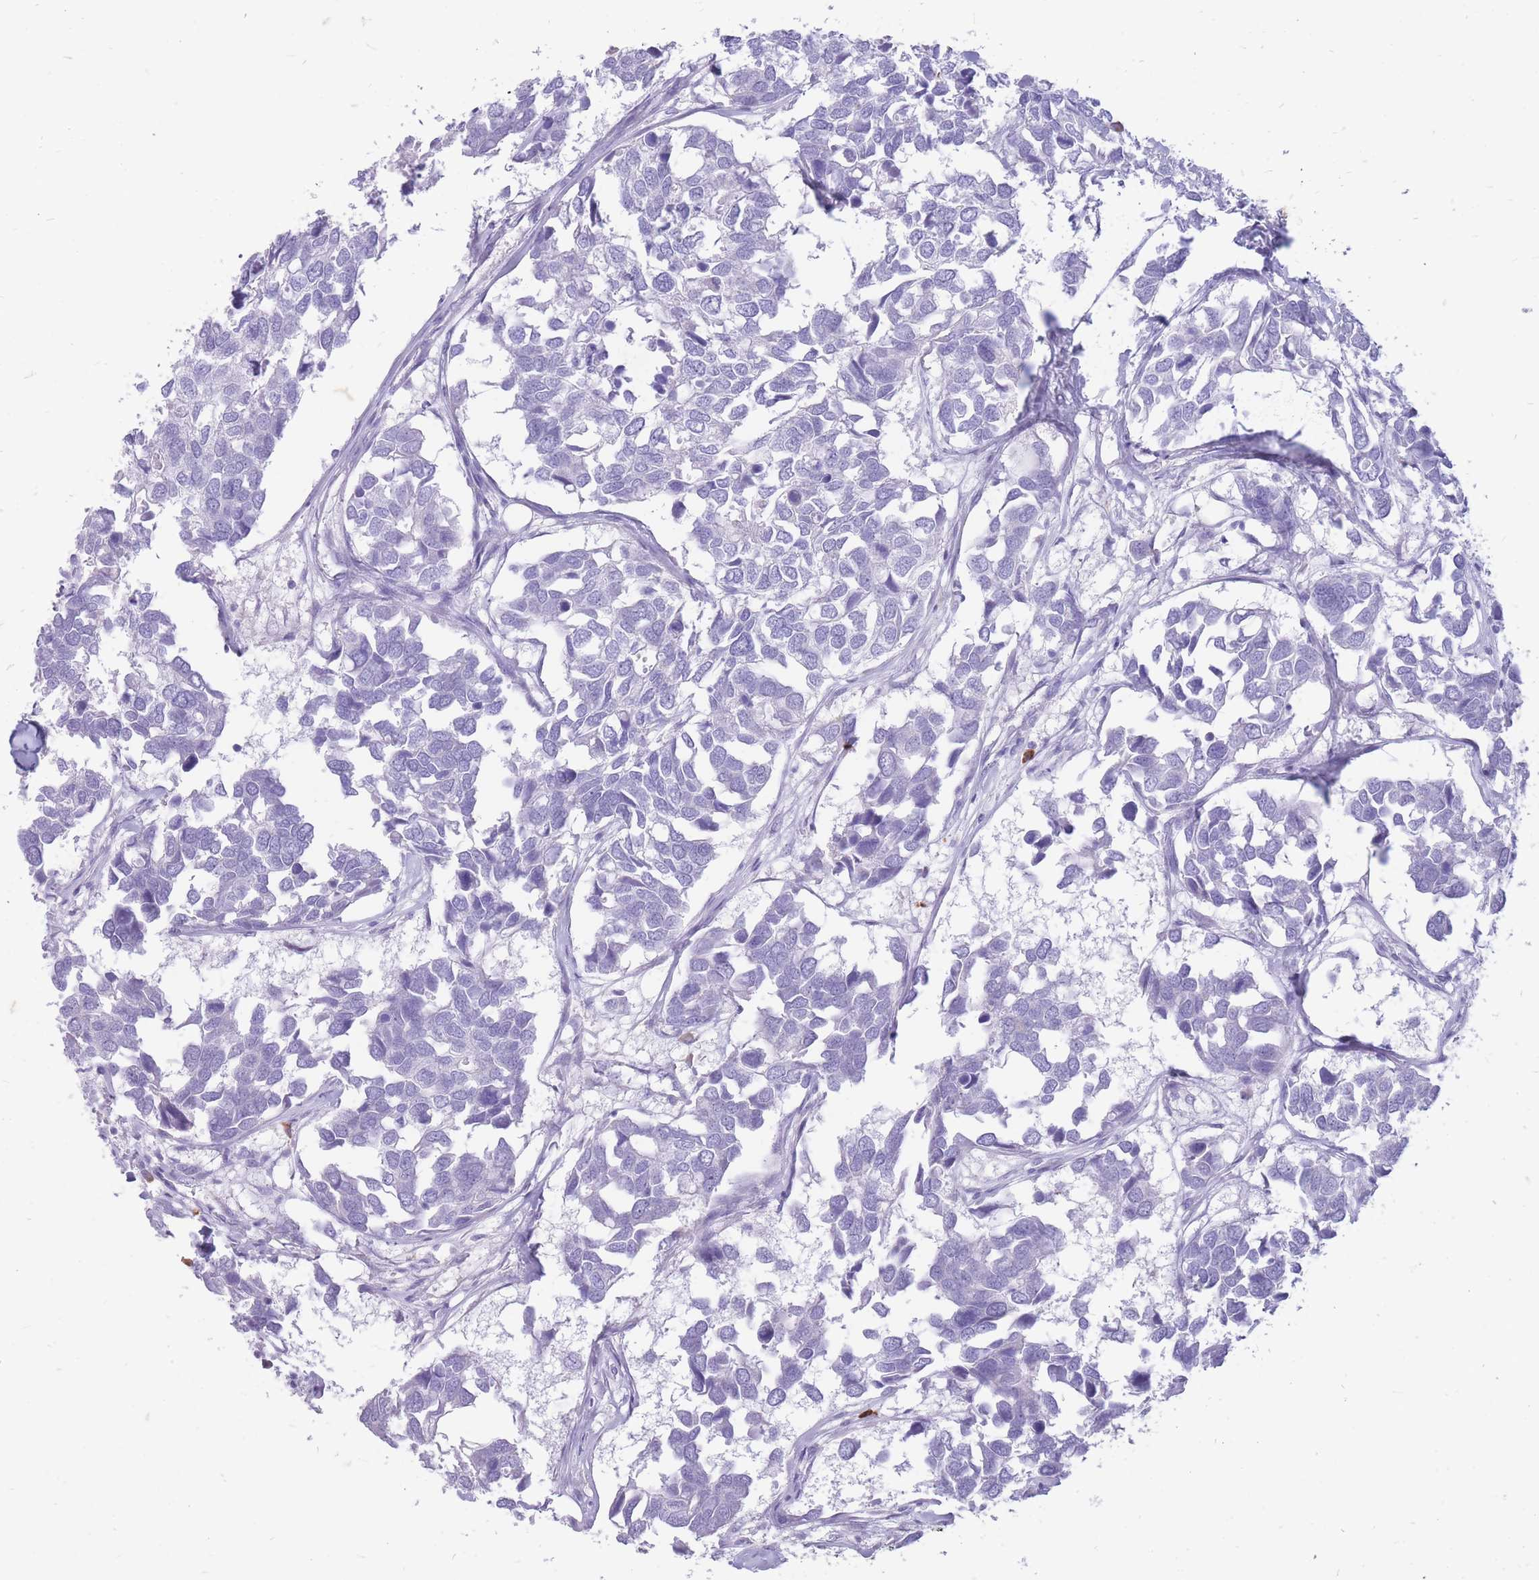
{"staining": {"intensity": "negative", "quantity": "none", "location": "none"}, "tissue": "breast cancer", "cell_type": "Tumor cells", "image_type": "cancer", "snomed": [{"axis": "morphology", "description": "Duct carcinoma"}, {"axis": "topography", "description": "Breast"}], "caption": "Immunohistochemistry image of human breast intraductal carcinoma stained for a protein (brown), which shows no staining in tumor cells.", "gene": "ZFP37", "patient": {"sex": "female", "age": 83}}